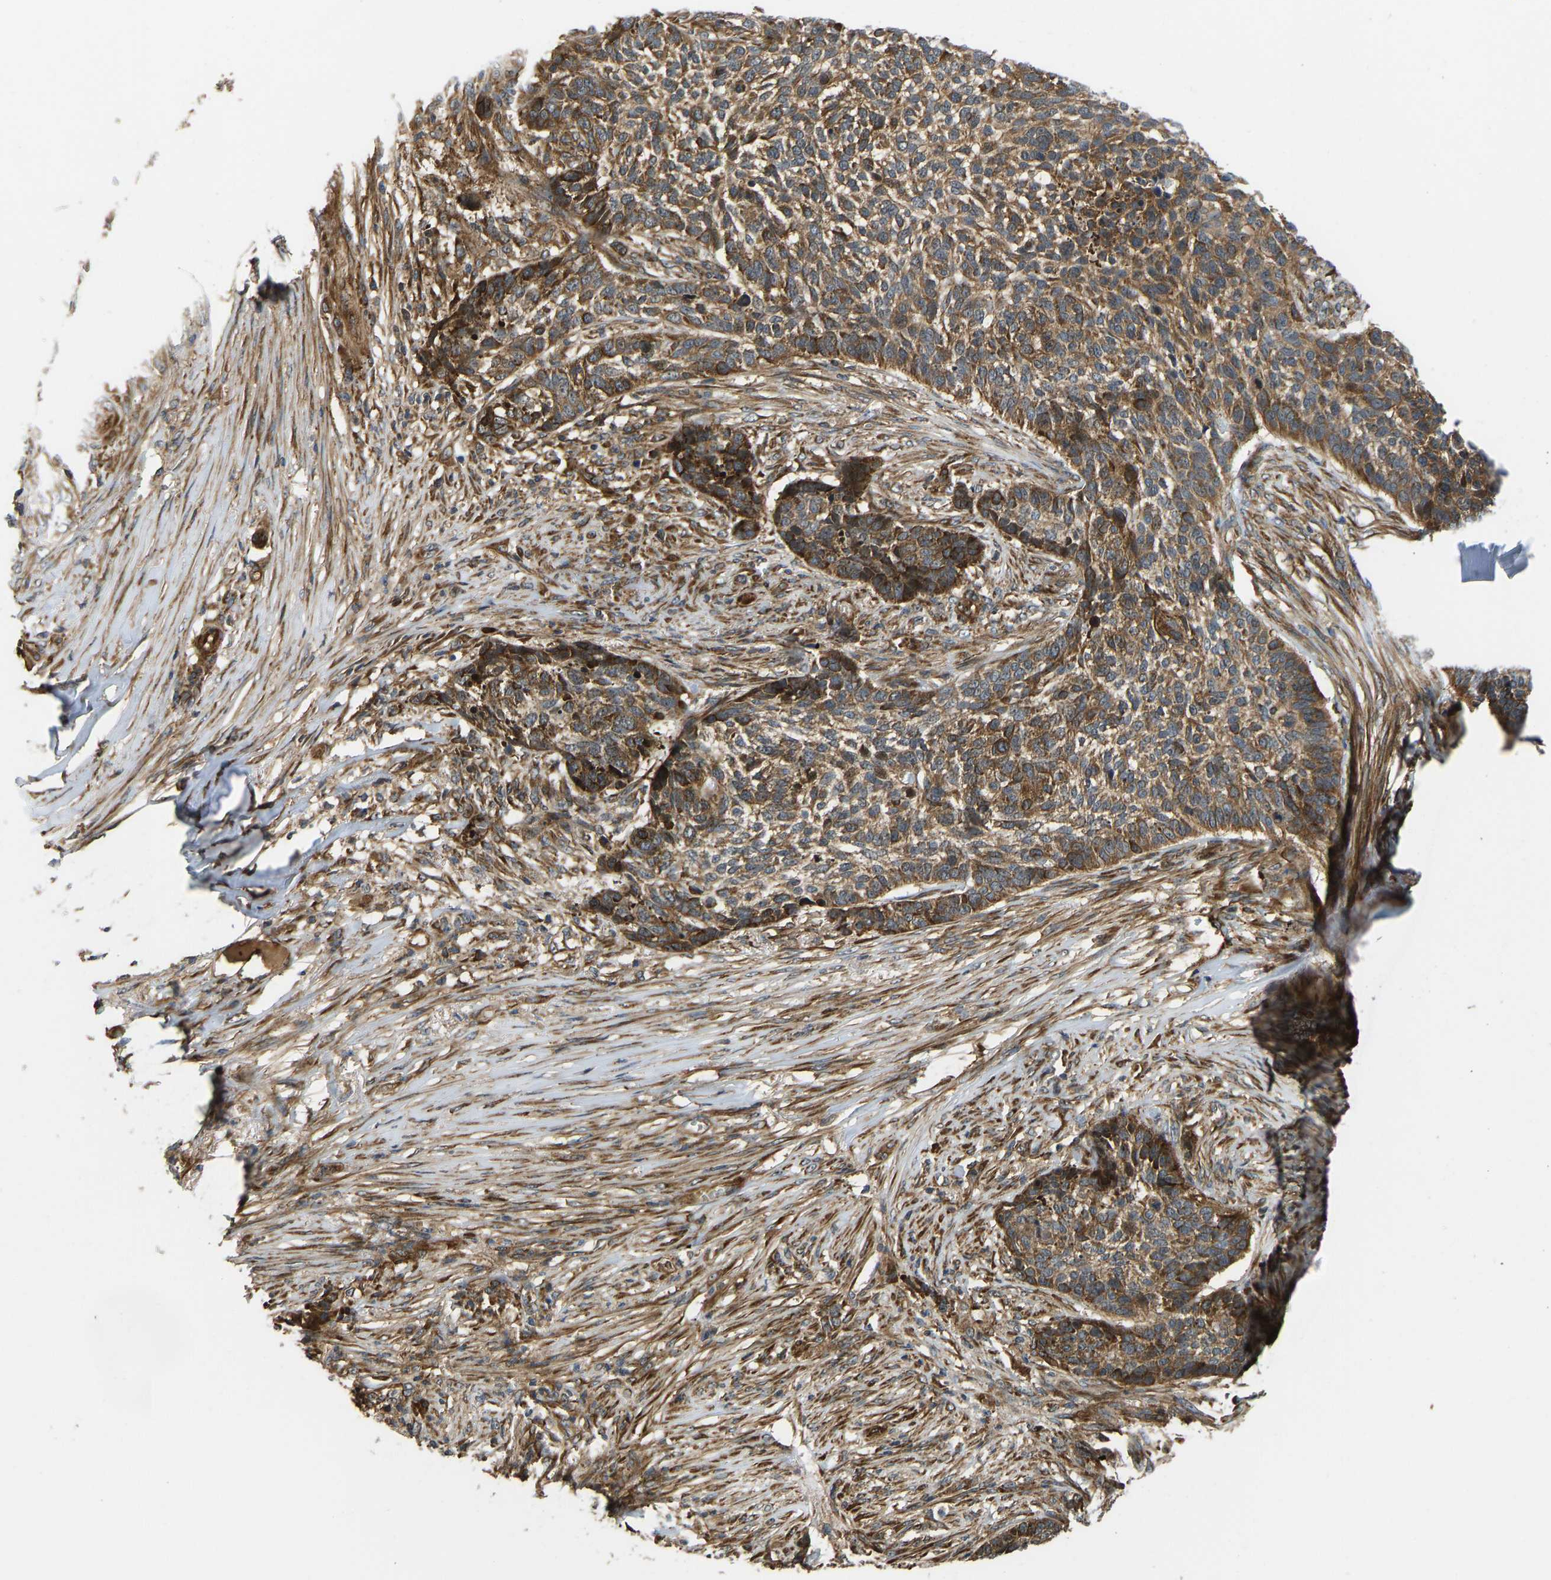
{"staining": {"intensity": "moderate", "quantity": ">75%", "location": "cytoplasmic/membranous"}, "tissue": "skin cancer", "cell_type": "Tumor cells", "image_type": "cancer", "snomed": [{"axis": "morphology", "description": "Basal cell carcinoma"}, {"axis": "topography", "description": "Skin"}], "caption": "Immunohistochemical staining of human skin cancer demonstrates moderate cytoplasmic/membranous protein staining in approximately >75% of tumor cells.", "gene": "RASGRF2", "patient": {"sex": "male", "age": 85}}